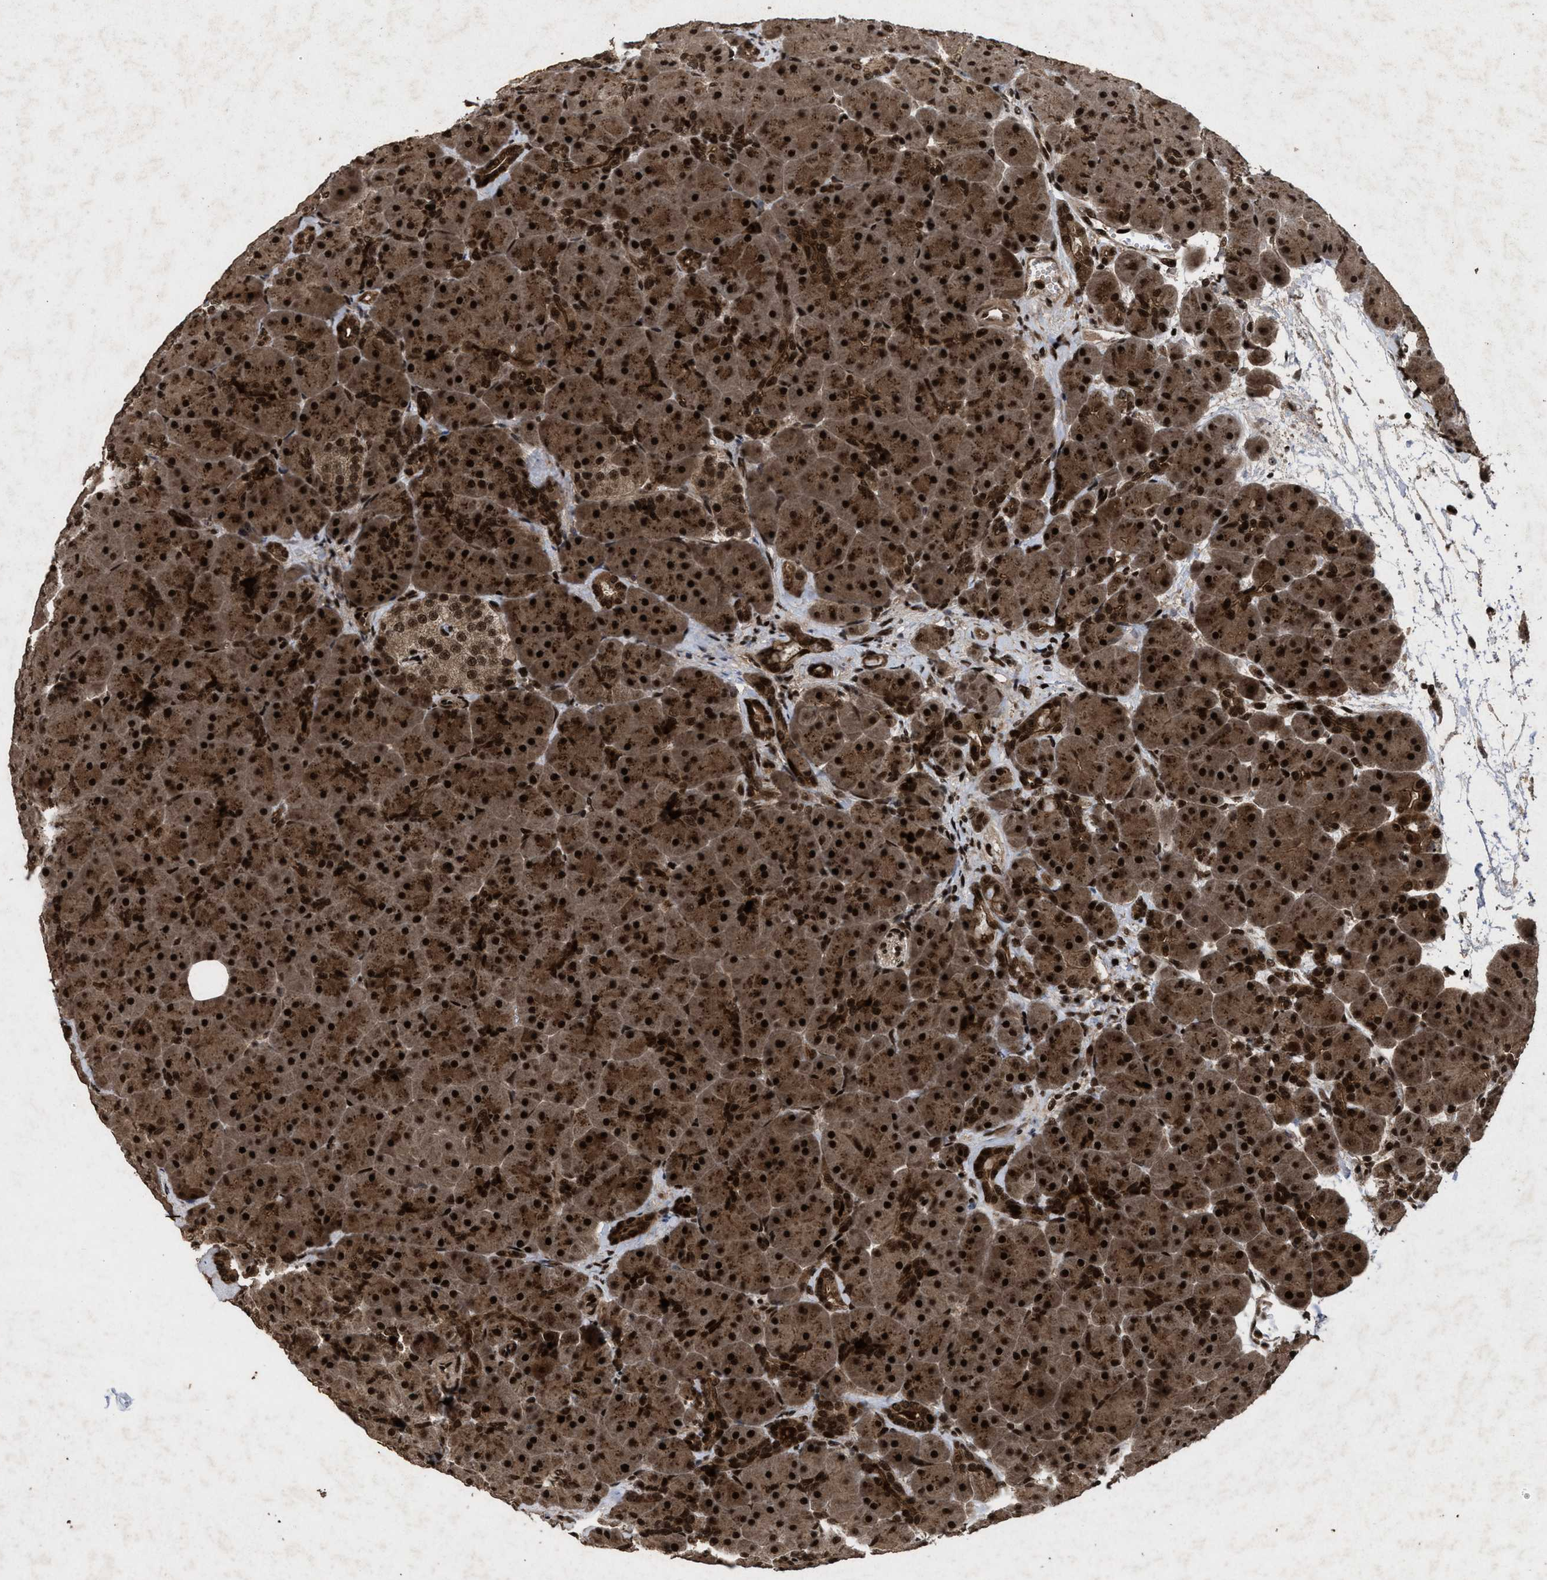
{"staining": {"intensity": "strong", "quantity": ">75%", "location": "cytoplasmic/membranous,nuclear"}, "tissue": "pancreas", "cell_type": "Exocrine glandular cells", "image_type": "normal", "snomed": [{"axis": "morphology", "description": "Normal tissue, NOS"}, {"axis": "topography", "description": "Pancreas"}], "caption": "Protein staining of normal pancreas displays strong cytoplasmic/membranous,nuclear positivity in about >75% of exocrine glandular cells.", "gene": "WIZ", "patient": {"sex": "male", "age": 66}}